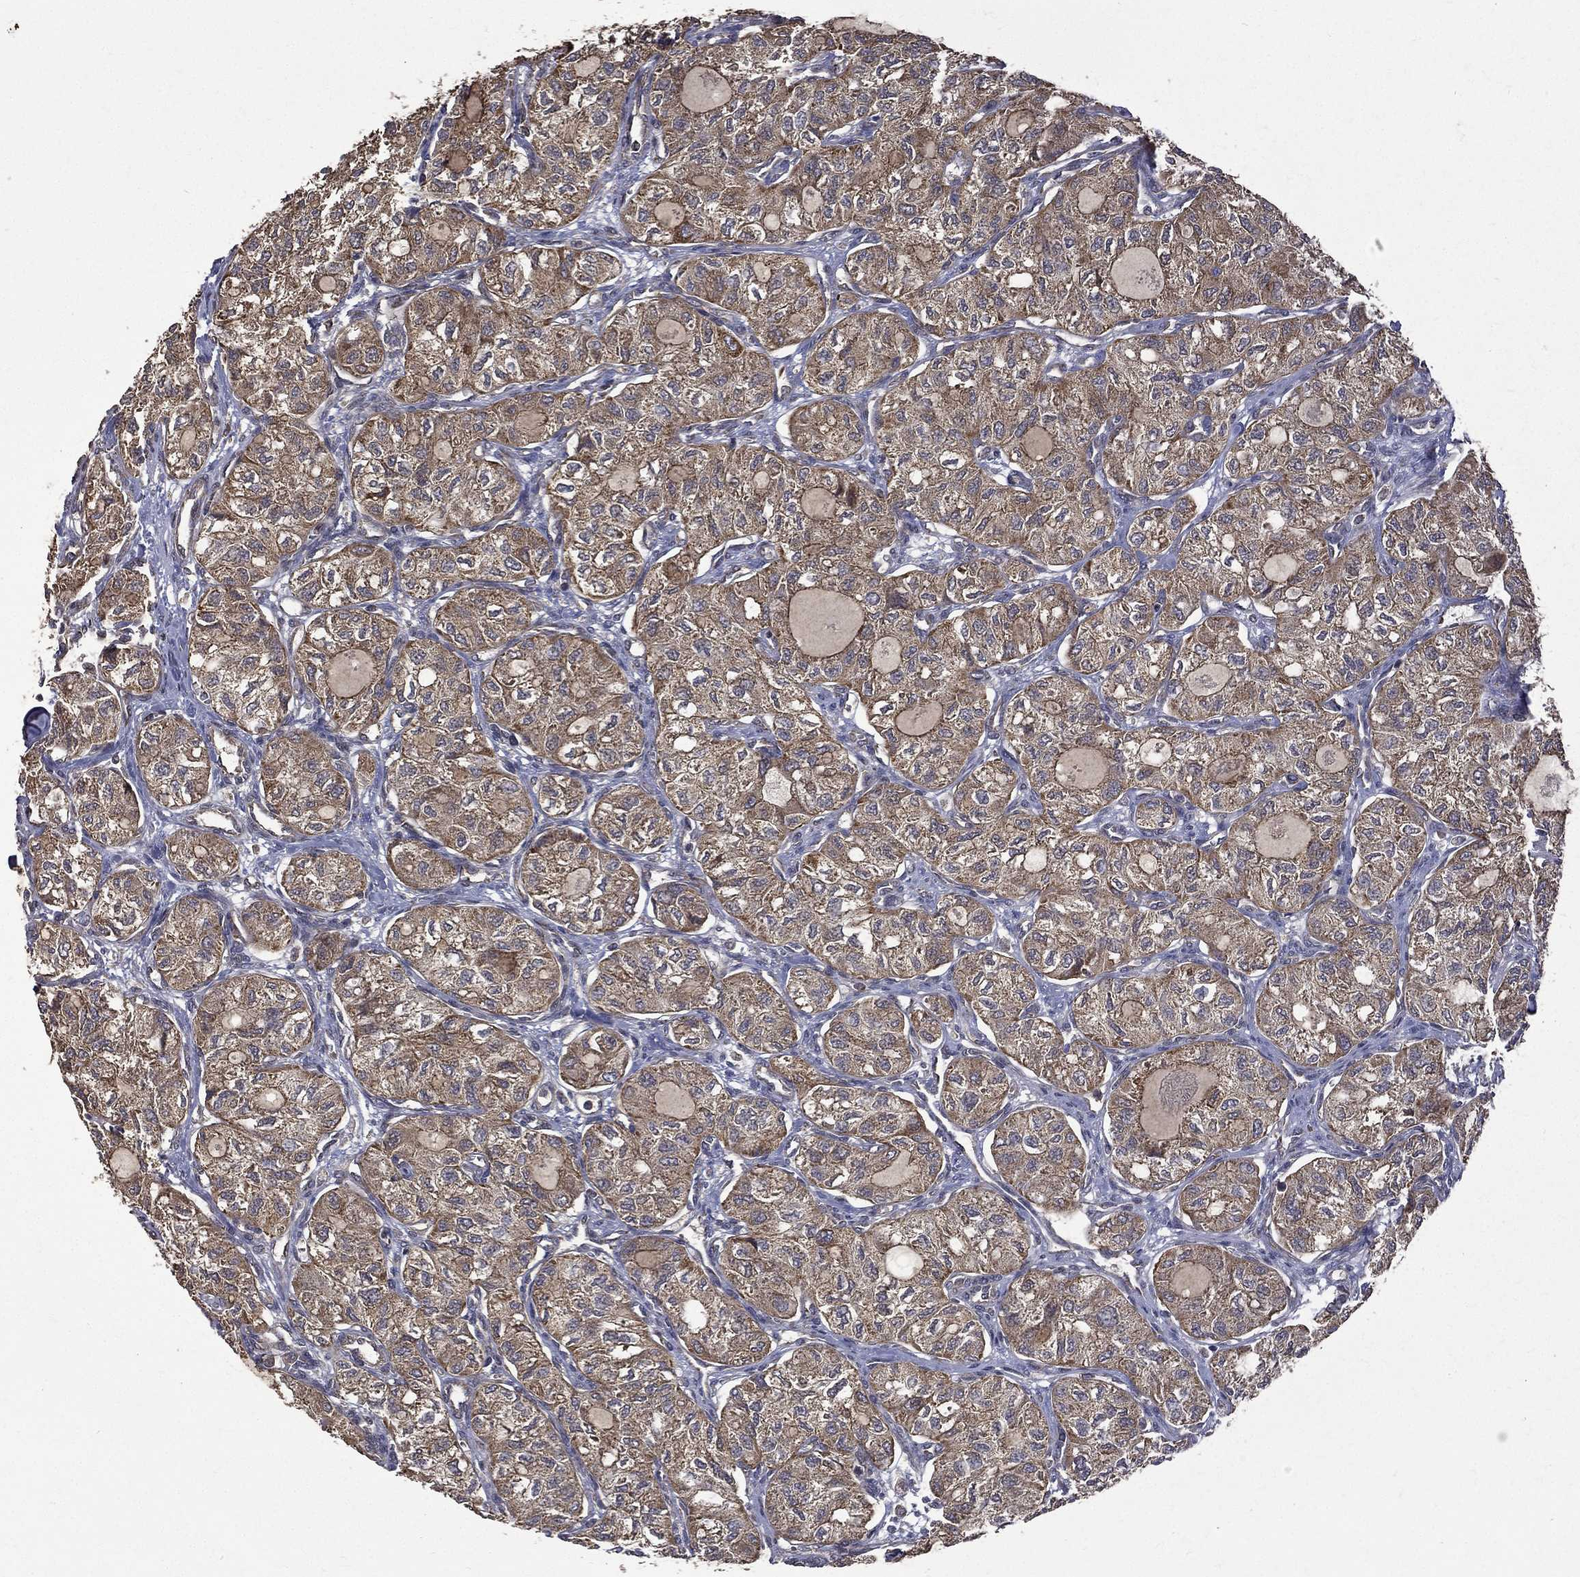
{"staining": {"intensity": "weak", "quantity": ">75%", "location": "cytoplasmic/membranous"}, "tissue": "thyroid cancer", "cell_type": "Tumor cells", "image_type": "cancer", "snomed": [{"axis": "morphology", "description": "Follicular adenoma carcinoma, NOS"}, {"axis": "topography", "description": "Thyroid gland"}], "caption": "Protein analysis of thyroid follicular adenoma carcinoma tissue exhibits weak cytoplasmic/membranous positivity in about >75% of tumor cells.", "gene": "RPGR", "patient": {"sex": "male", "age": 75}}